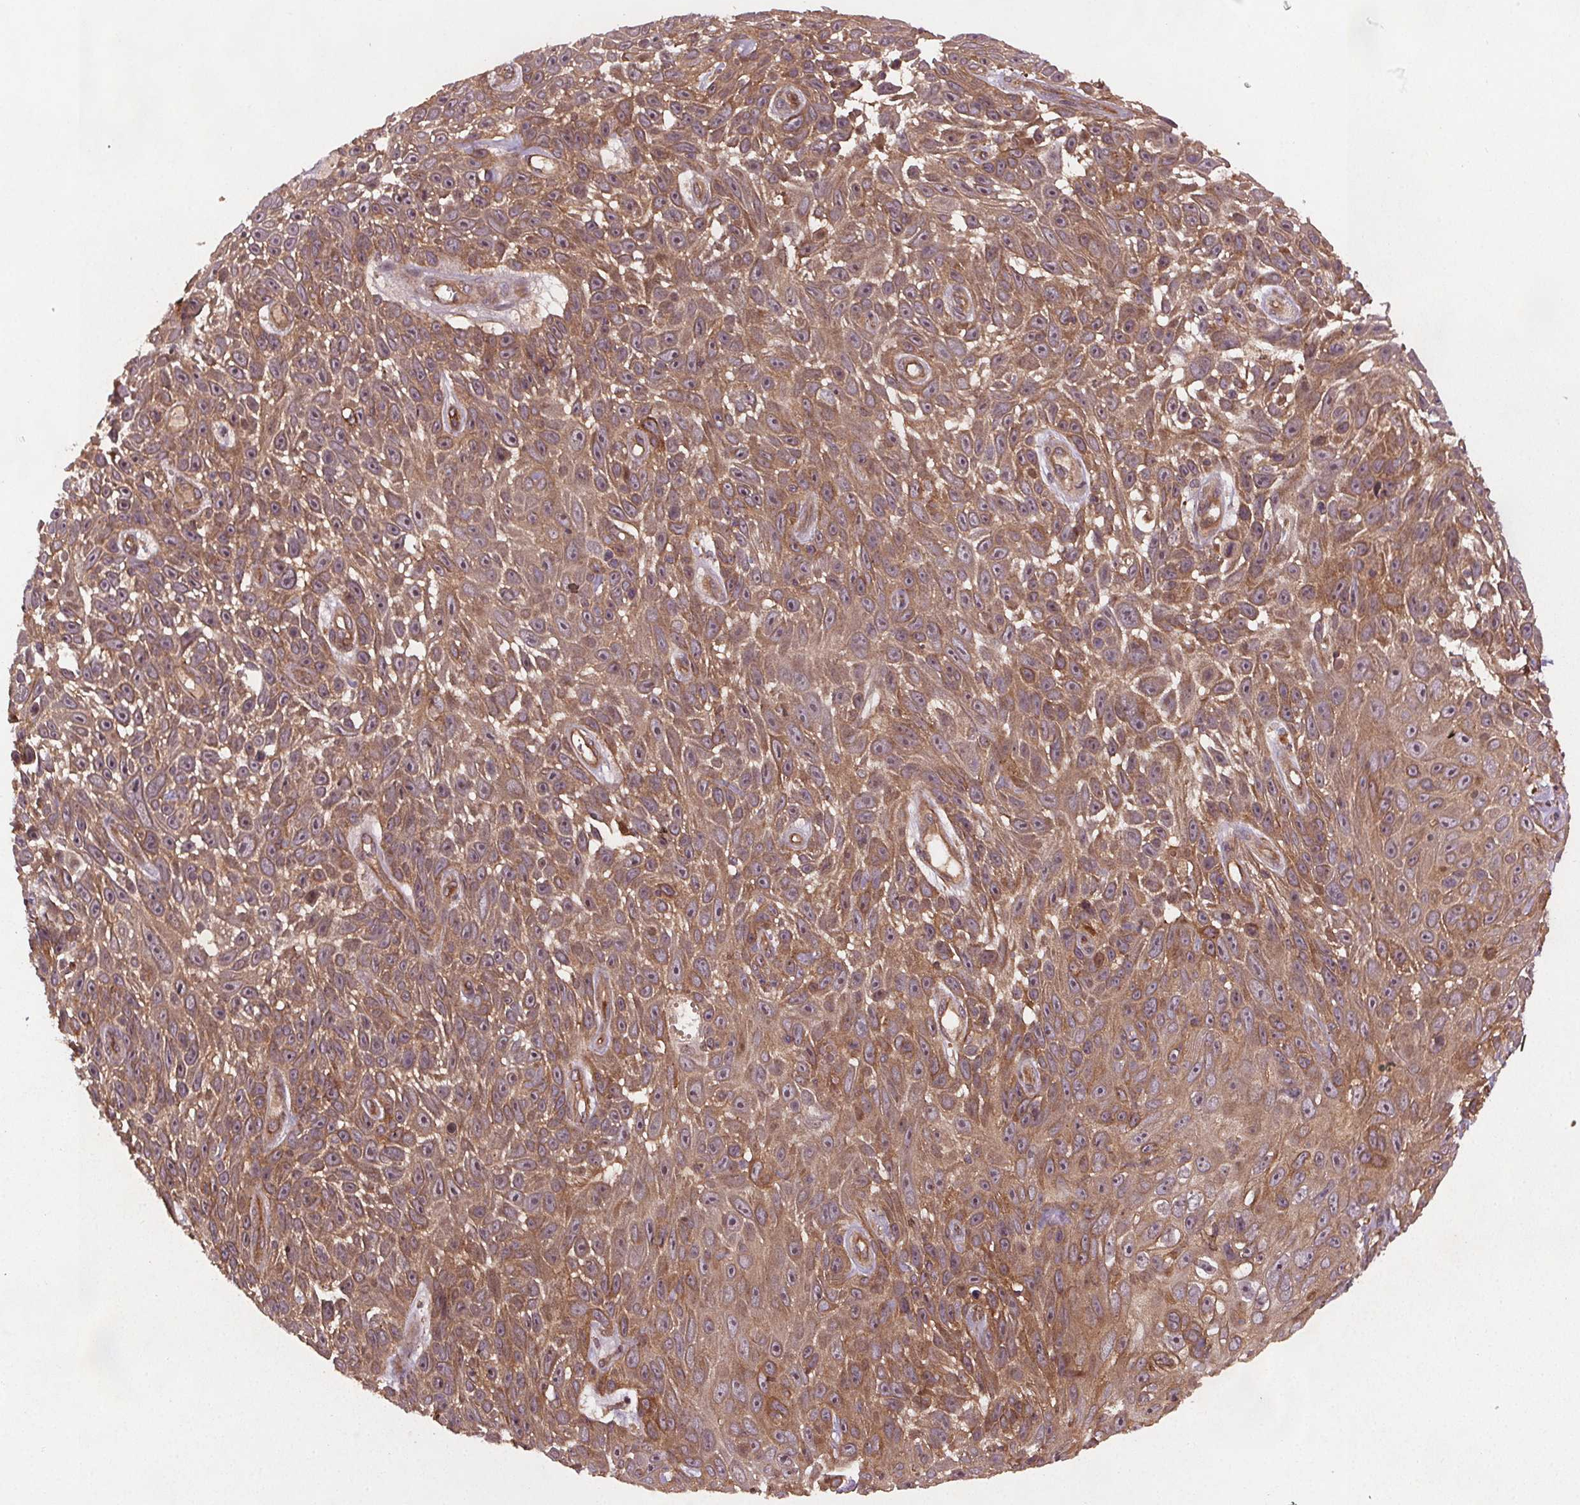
{"staining": {"intensity": "moderate", "quantity": ">75%", "location": "cytoplasmic/membranous"}, "tissue": "skin cancer", "cell_type": "Tumor cells", "image_type": "cancer", "snomed": [{"axis": "morphology", "description": "Squamous cell carcinoma, NOS"}, {"axis": "topography", "description": "Skin"}], "caption": "Protein staining of squamous cell carcinoma (skin) tissue demonstrates moderate cytoplasmic/membranous positivity in about >75% of tumor cells.", "gene": "SEC14L2", "patient": {"sex": "male", "age": 82}}